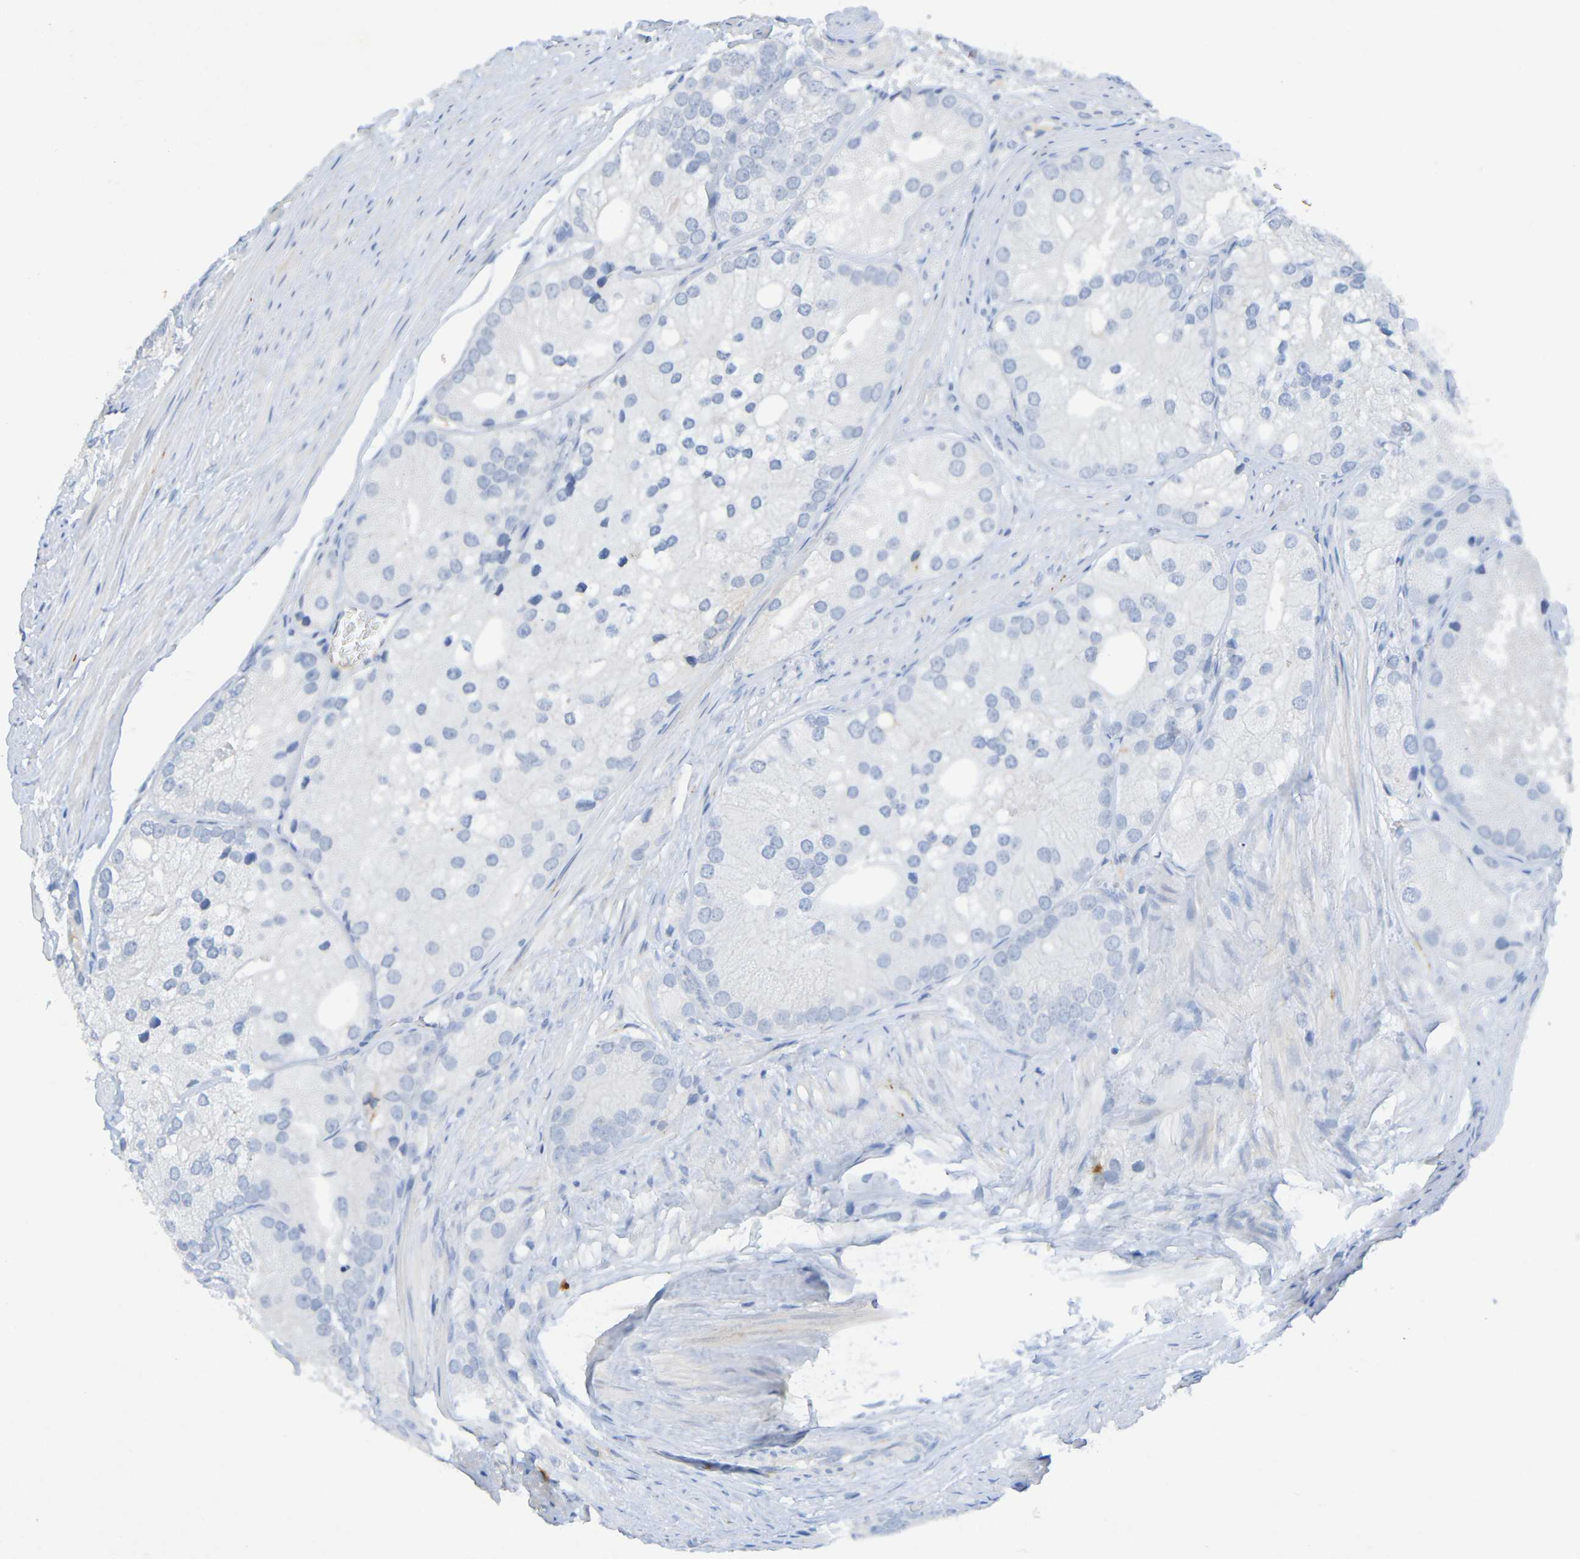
{"staining": {"intensity": "negative", "quantity": "none", "location": "none"}, "tissue": "prostate cancer", "cell_type": "Tumor cells", "image_type": "cancer", "snomed": [{"axis": "morphology", "description": "Adenocarcinoma, Low grade"}, {"axis": "topography", "description": "Prostate"}], "caption": "The image displays no significant positivity in tumor cells of prostate cancer.", "gene": "IL10", "patient": {"sex": "male", "age": 69}}